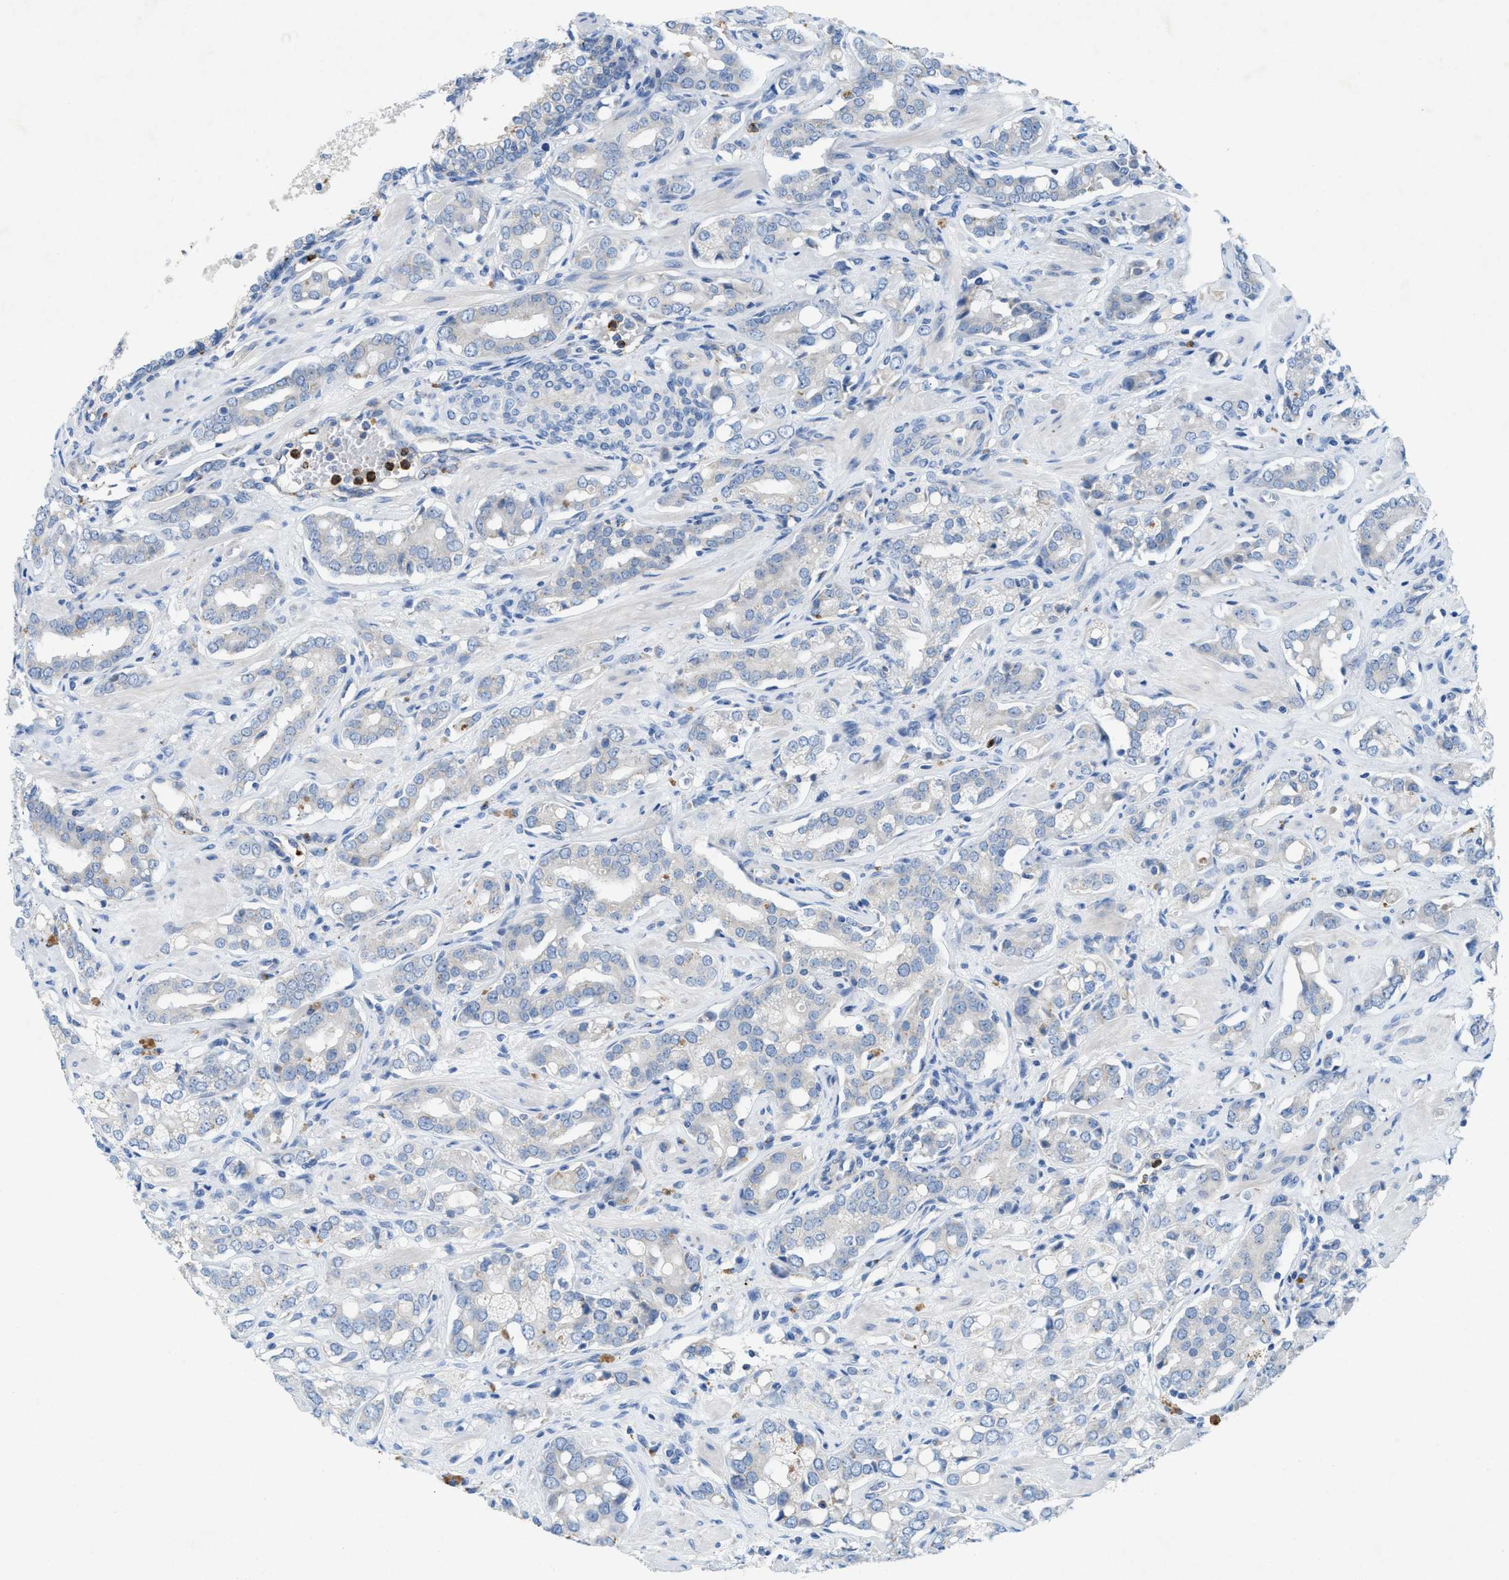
{"staining": {"intensity": "strong", "quantity": "<25%", "location": "cytoplasmic/membranous"}, "tissue": "prostate cancer", "cell_type": "Tumor cells", "image_type": "cancer", "snomed": [{"axis": "morphology", "description": "Adenocarcinoma, High grade"}, {"axis": "topography", "description": "Prostate"}], "caption": "Strong cytoplasmic/membranous positivity for a protein is appreciated in approximately <25% of tumor cells of prostate adenocarcinoma (high-grade) using immunohistochemistry.", "gene": "CMTM1", "patient": {"sex": "male", "age": 52}}